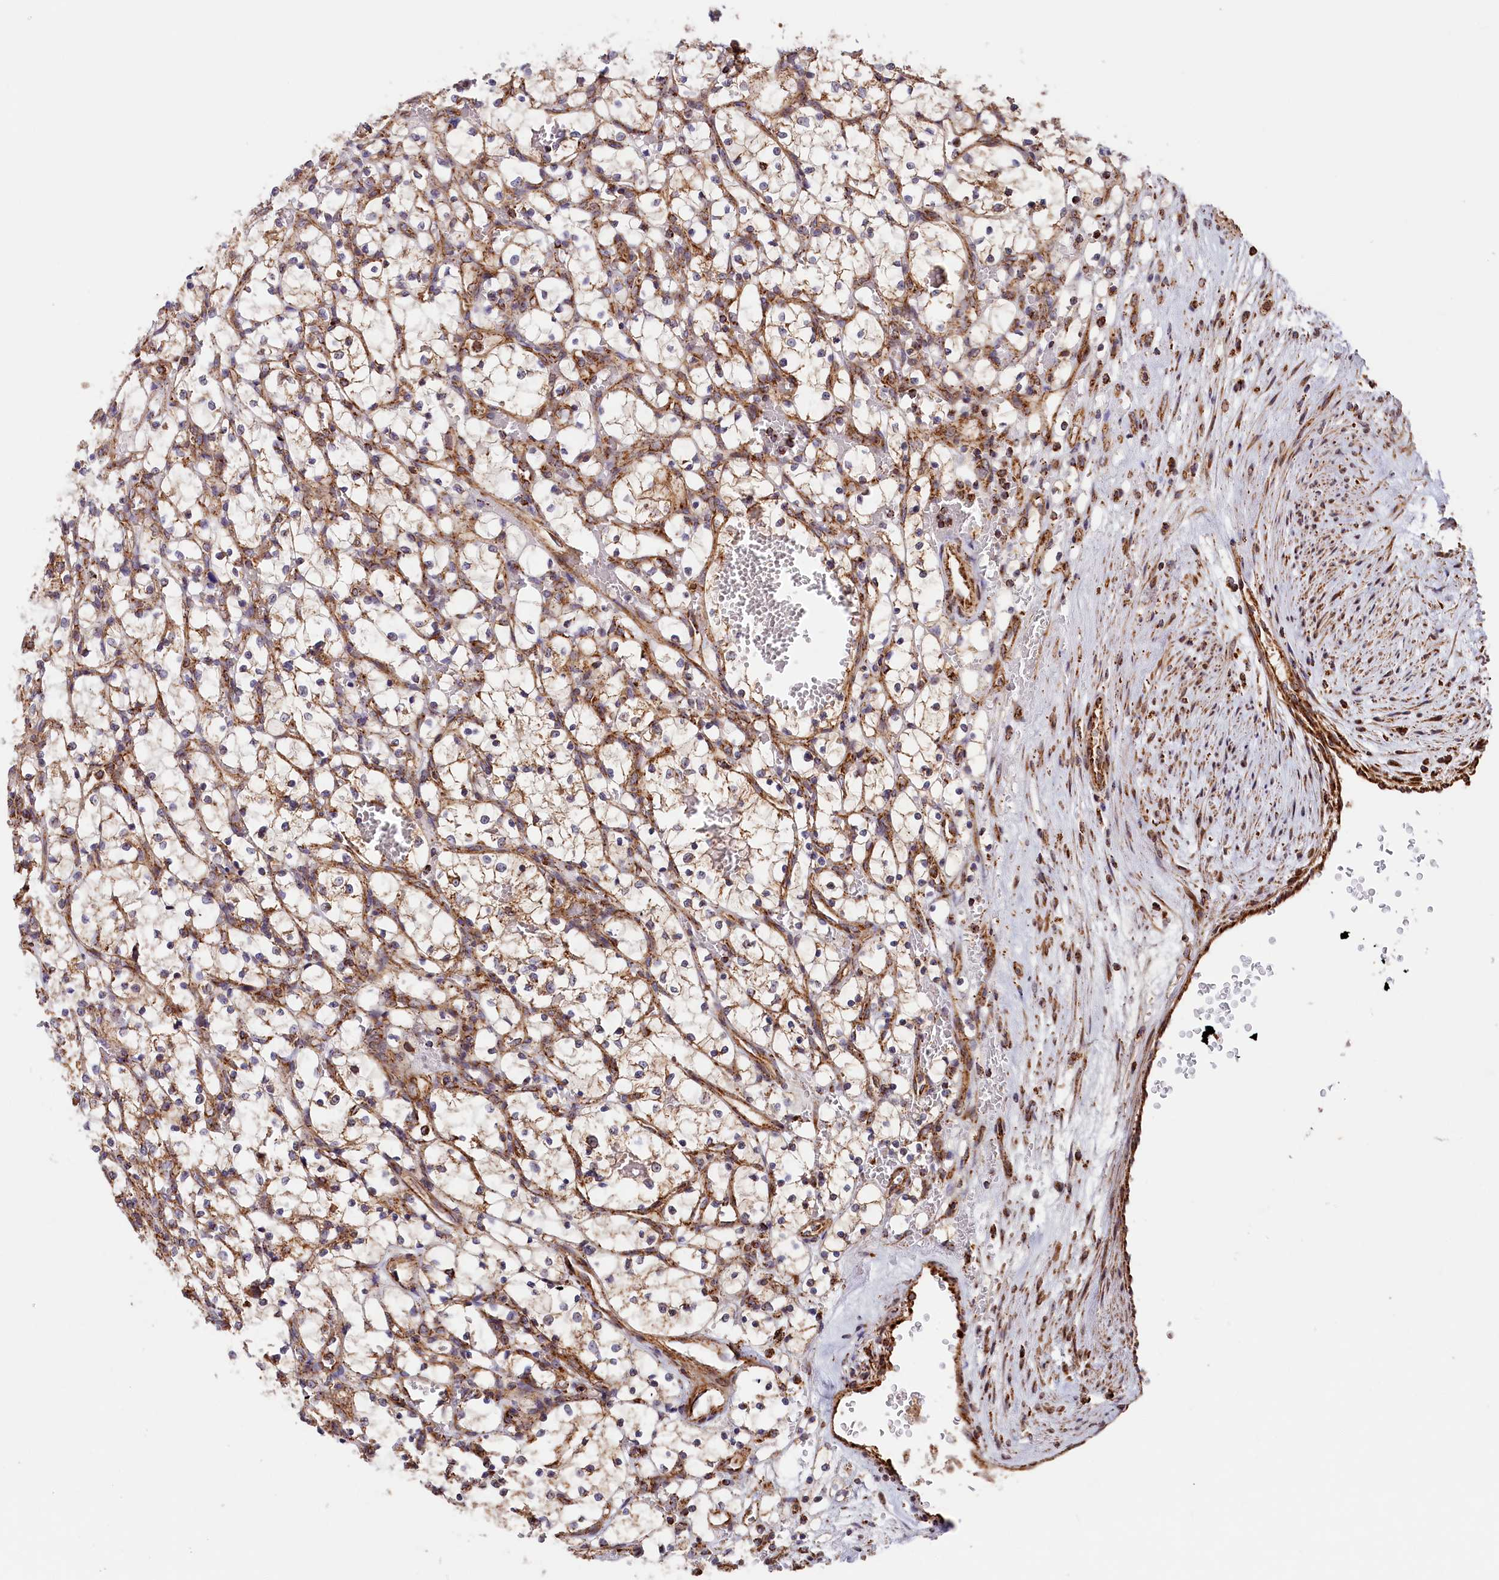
{"staining": {"intensity": "moderate", "quantity": ">75%", "location": "cytoplasmic/membranous"}, "tissue": "renal cancer", "cell_type": "Tumor cells", "image_type": "cancer", "snomed": [{"axis": "morphology", "description": "Adenocarcinoma, NOS"}, {"axis": "topography", "description": "Kidney"}], "caption": "Renal cancer stained with IHC reveals moderate cytoplasmic/membranous expression in about >75% of tumor cells.", "gene": "MACROD1", "patient": {"sex": "female", "age": 69}}